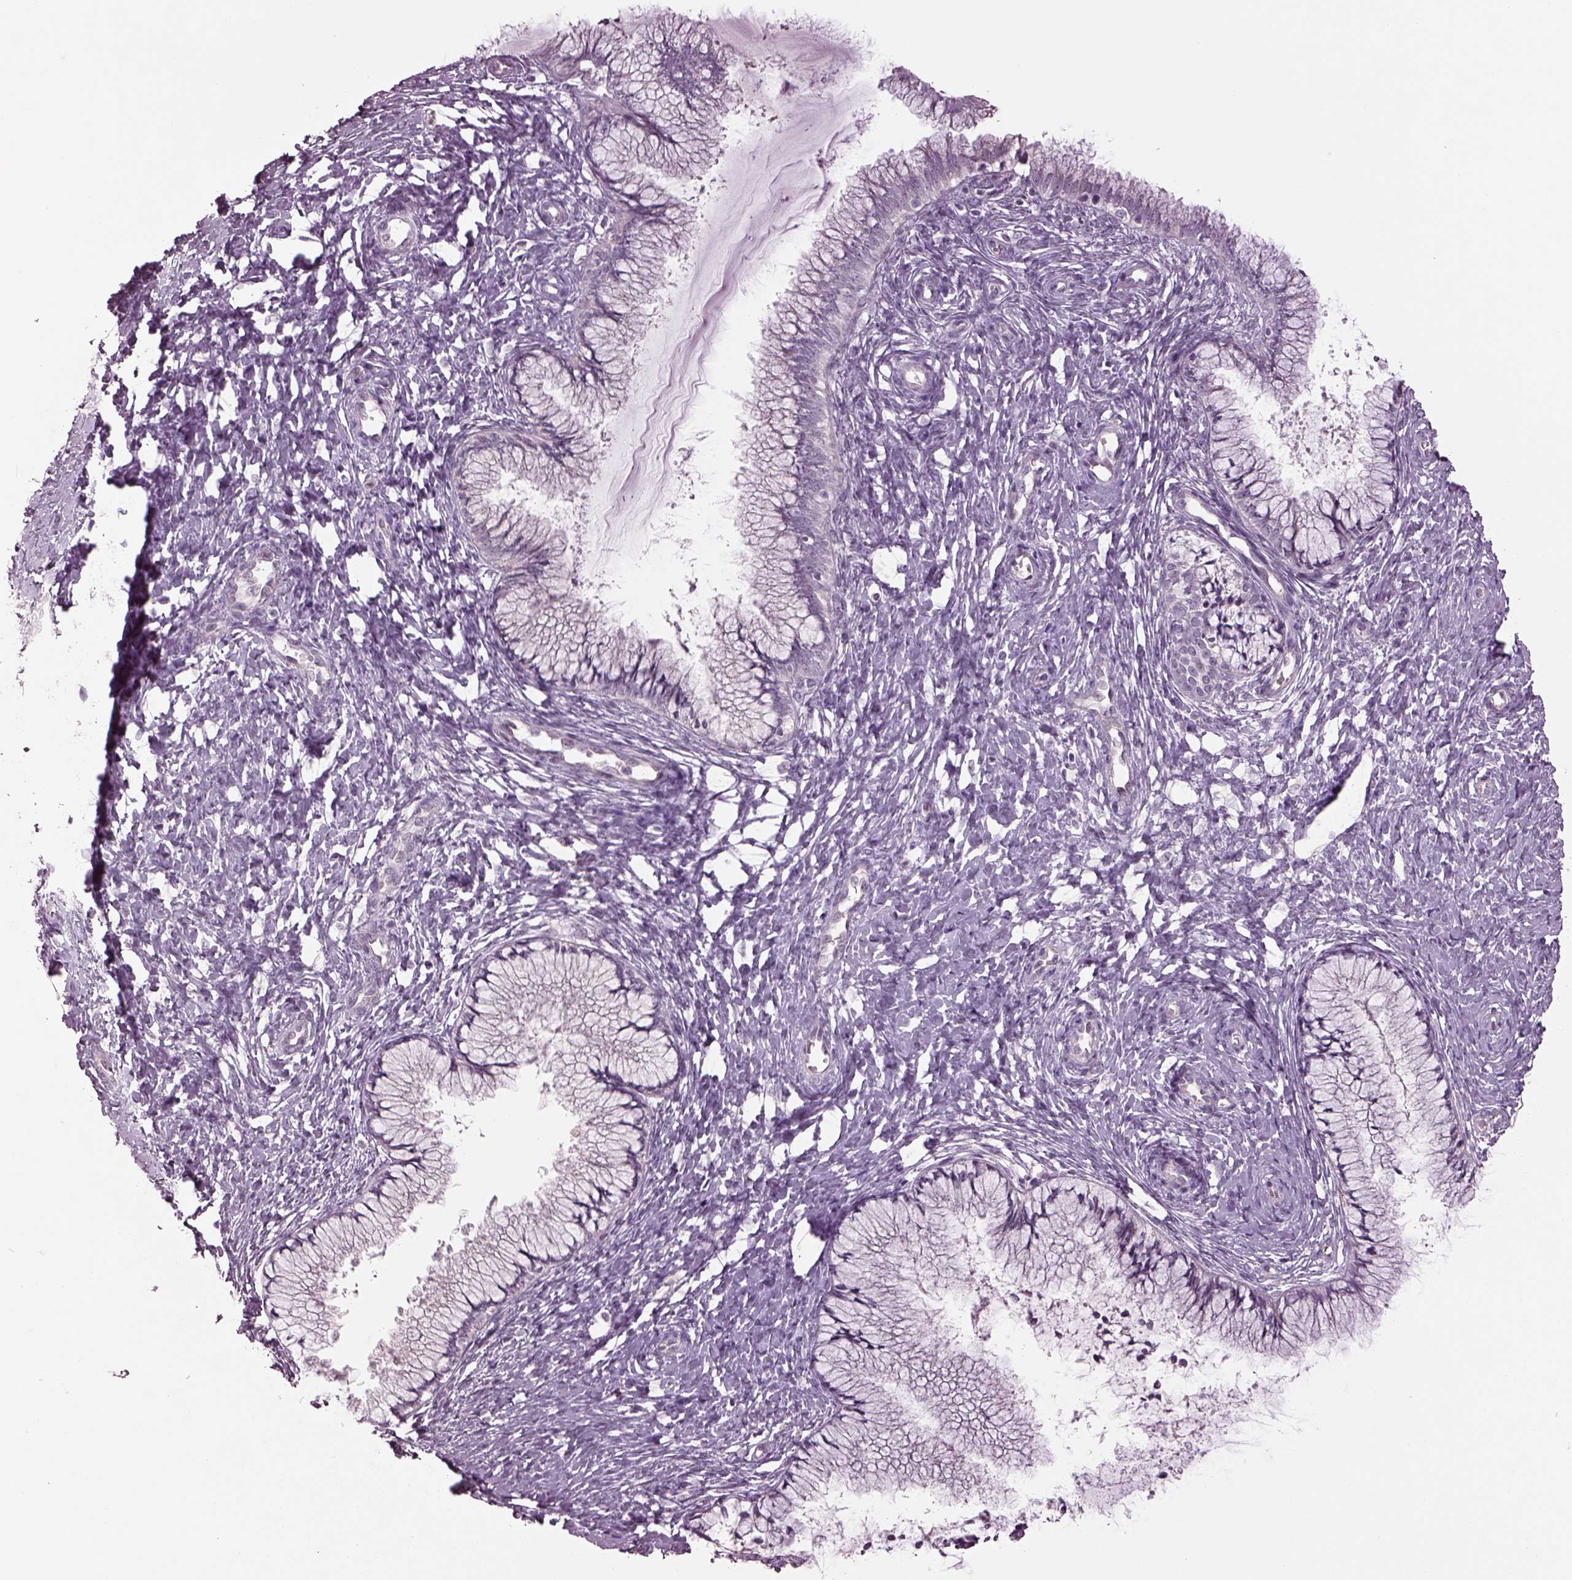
{"staining": {"intensity": "negative", "quantity": "none", "location": "none"}, "tissue": "cervix", "cell_type": "Glandular cells", "image_type": "normal", "snomed": [{"axis": "morphology", "description": "Normal tissue, NOS"}, {"axis": "topography", "description": "Cervix"}], "caption": "This is an immunohistochemistry histopathology image of unremarkable human cervix. There is no expression in glandular cells.", "gene": "GAL", "patient": {"sex": "female", "age": 37}}